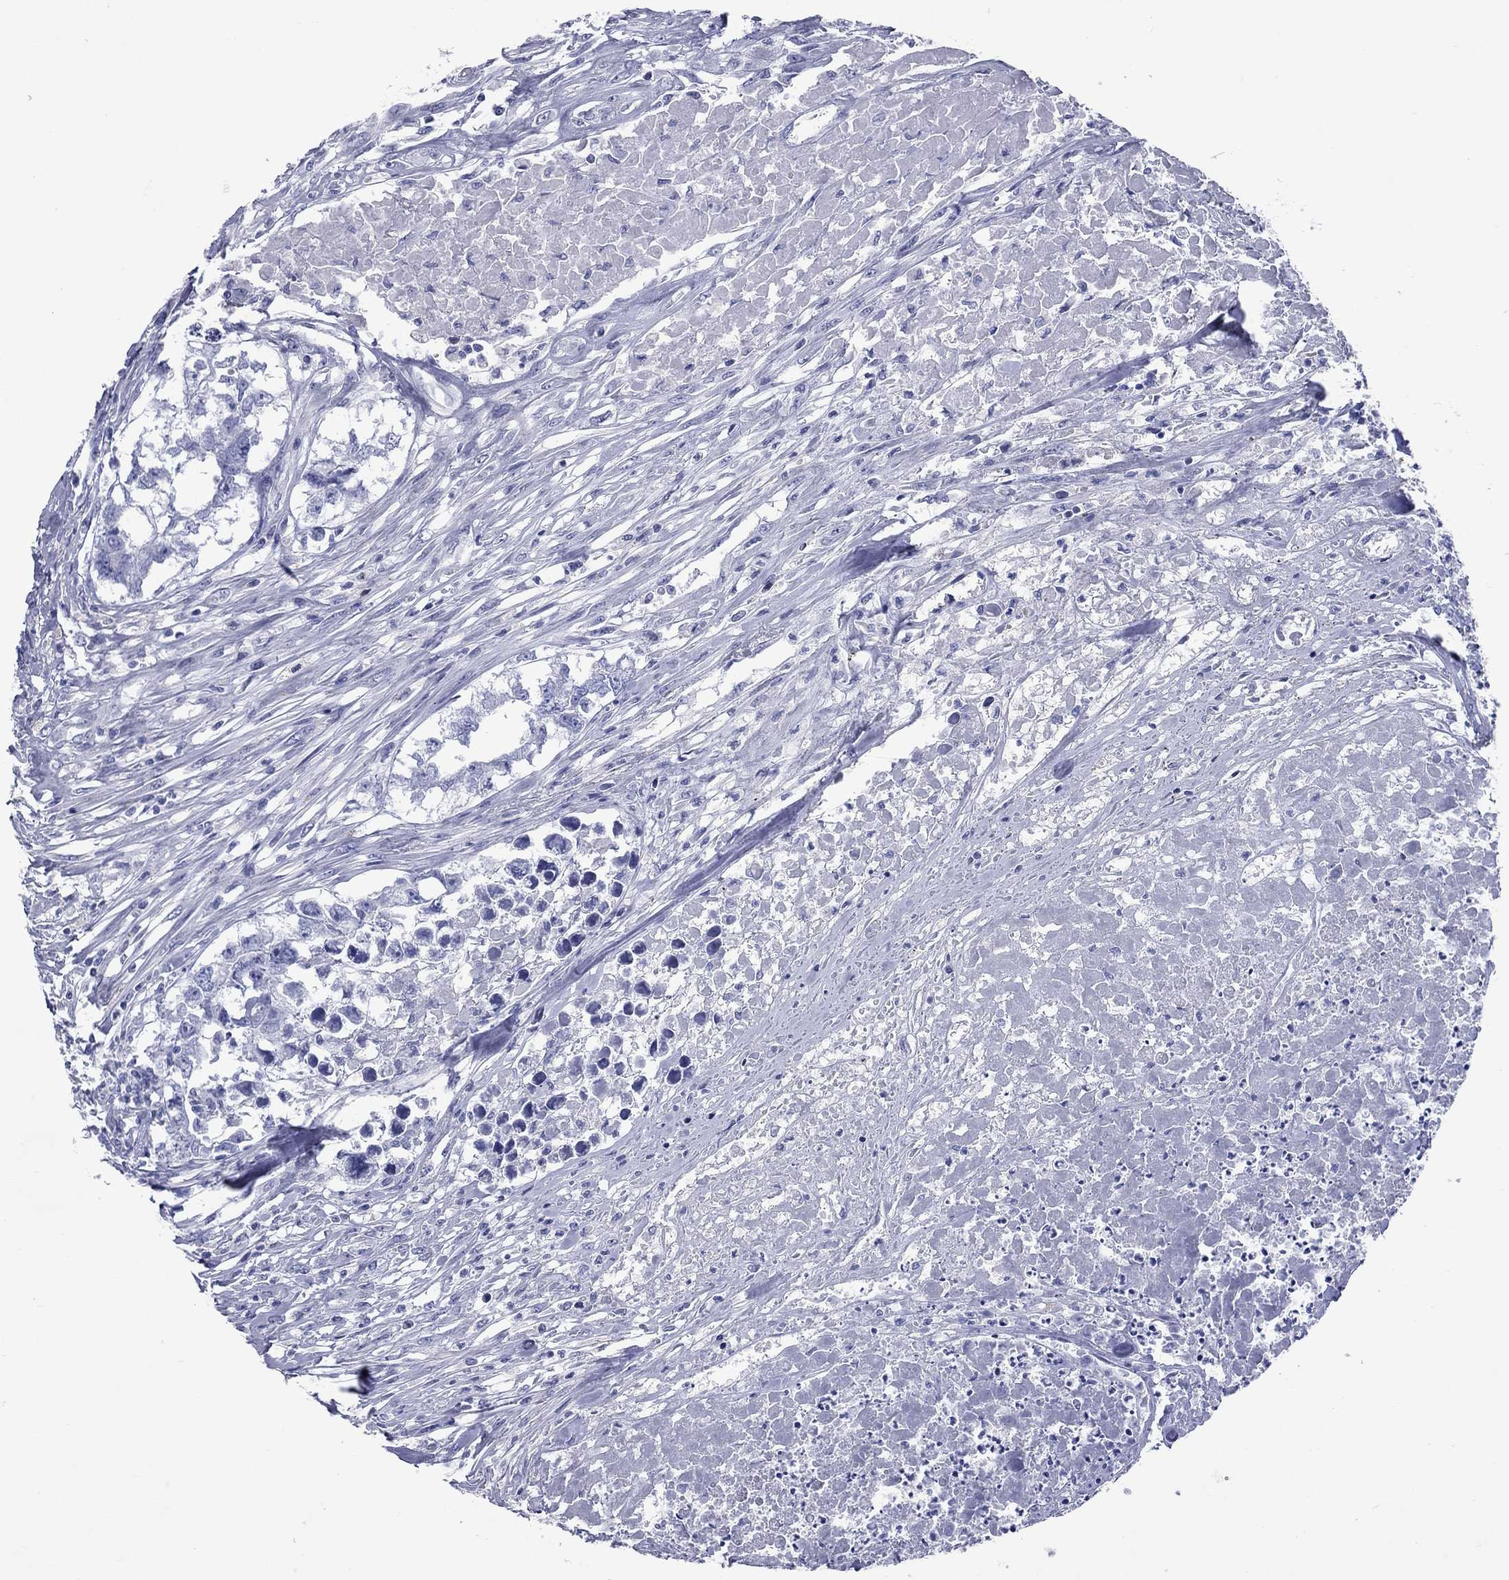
{"staining": {"intensity": "negative", "quantity": "none", "location": "none"}, "tissue": "testis cancer", "cell_type": "Tumor cells", "image_type": "cancer", "snomed": [{"axis": "morphology", "description": "Carcinoma, Embryonal, NOS"}, {"axis": "morphology", "description": "Teratoma, malignant, NOS"}, {"axis": "topography", "description": "Testis"}], "caption": "An IHC histopathology image of testis cancer (malignant teratoma) is shown. There is no staining in tumor cells of testis cancer (malignant teratoma).", "gene": "CCNA1", "patient": {"sex": "male", "age": 44}}